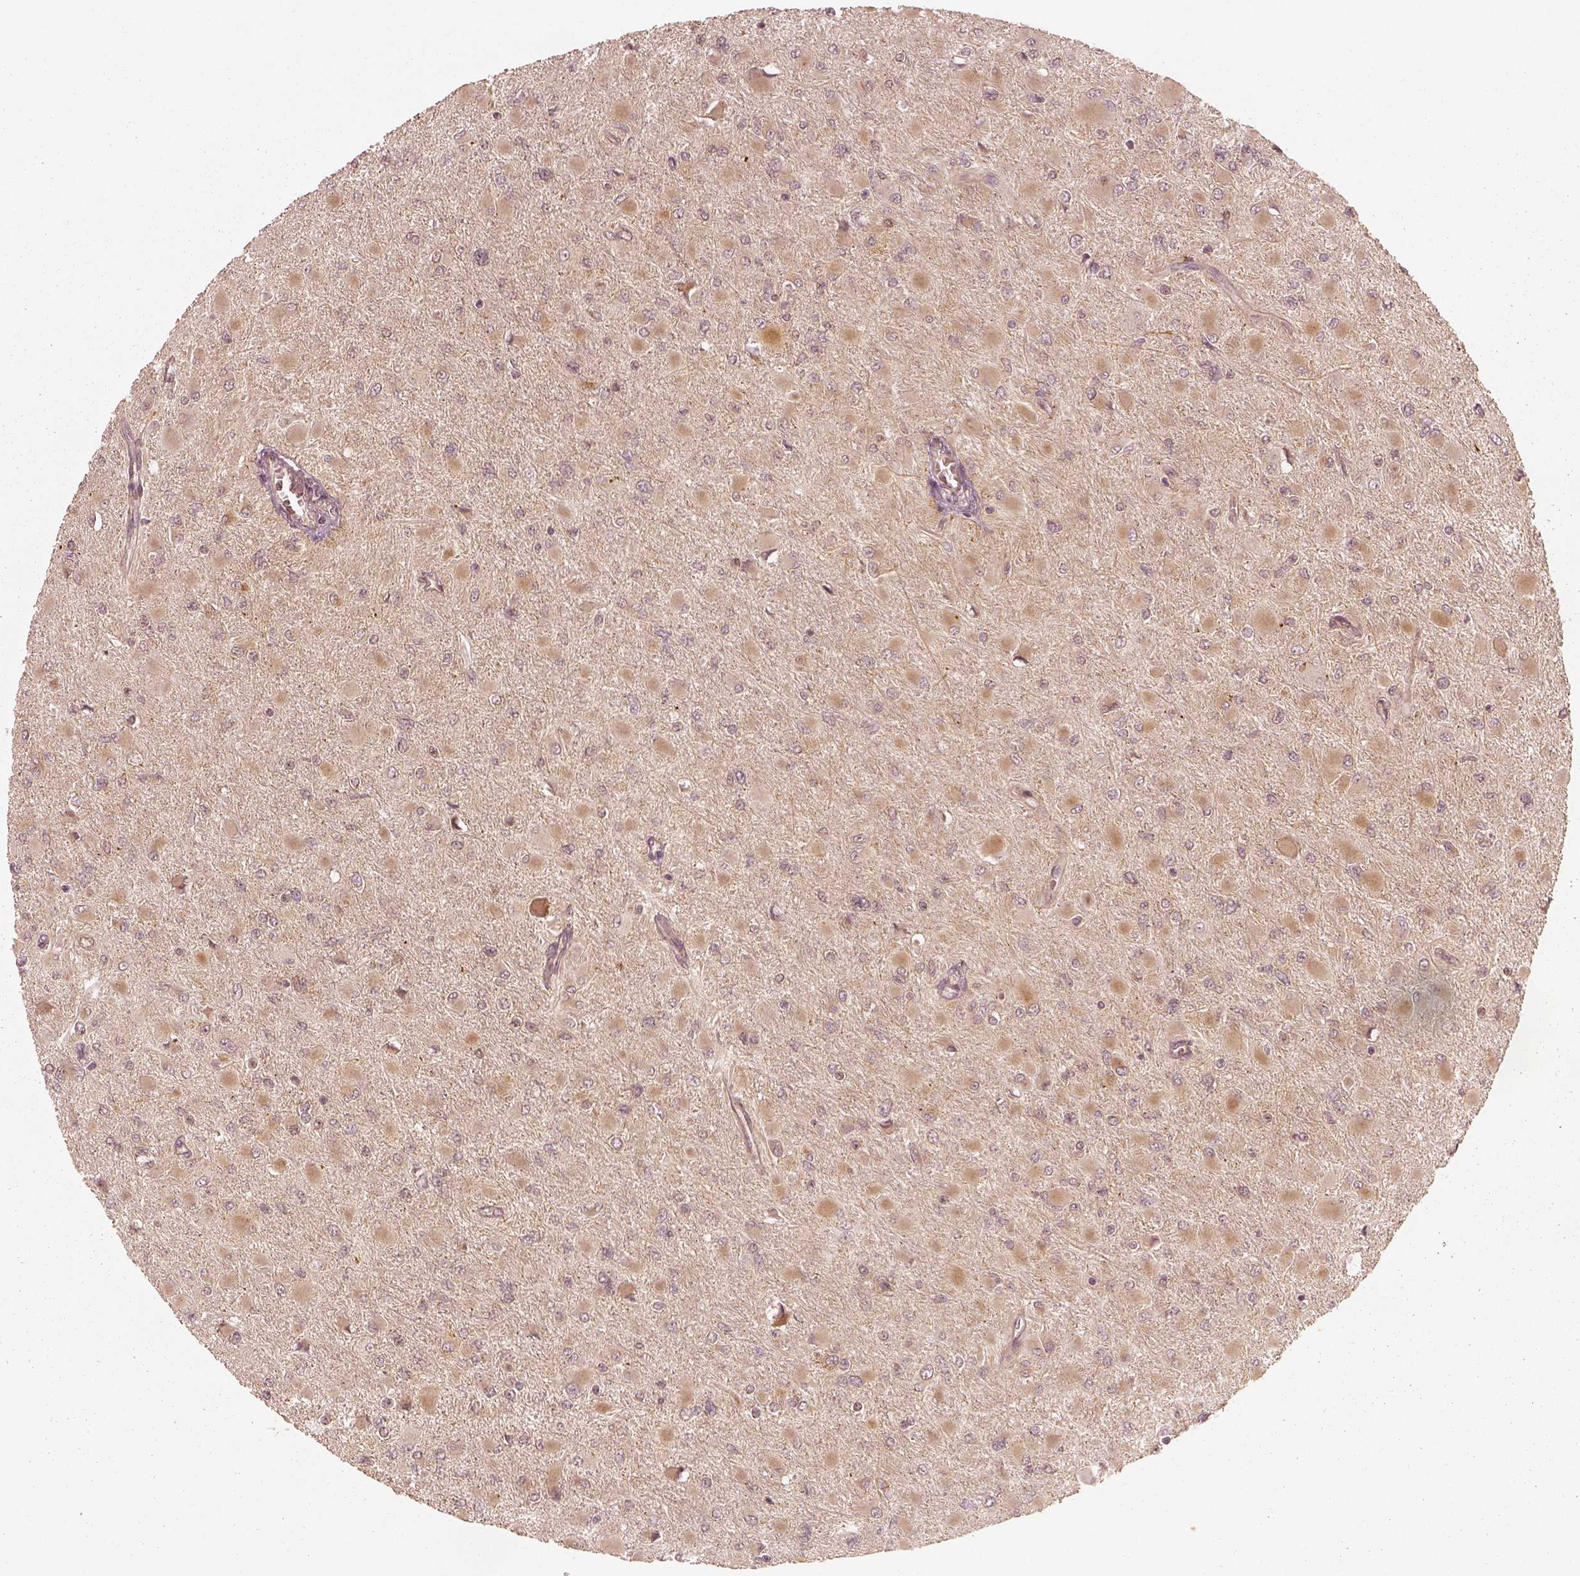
{"staining": {"intensity": "weak", "quantity": ">75%", "location": "cytoplasmic/membranous"}, "tissue": "glioma", "cell_type": "Tumor cells", "image_type": "cancer", "snomed": [{"axis": "morphology", "description": "Glioma, malignant, High grade"}, {"axis": "topography", "description": "Cerebral cortex"}], "caption": "A high-resolution photomicrograph shows immunohistochemistry (IHC) staining of glioma, which exhibits weak cytoplasmic/membranous expression in about >75% of tumor cells.", "gene": "SLC12A9", "patient": {"sex": "female", "age": 36}}